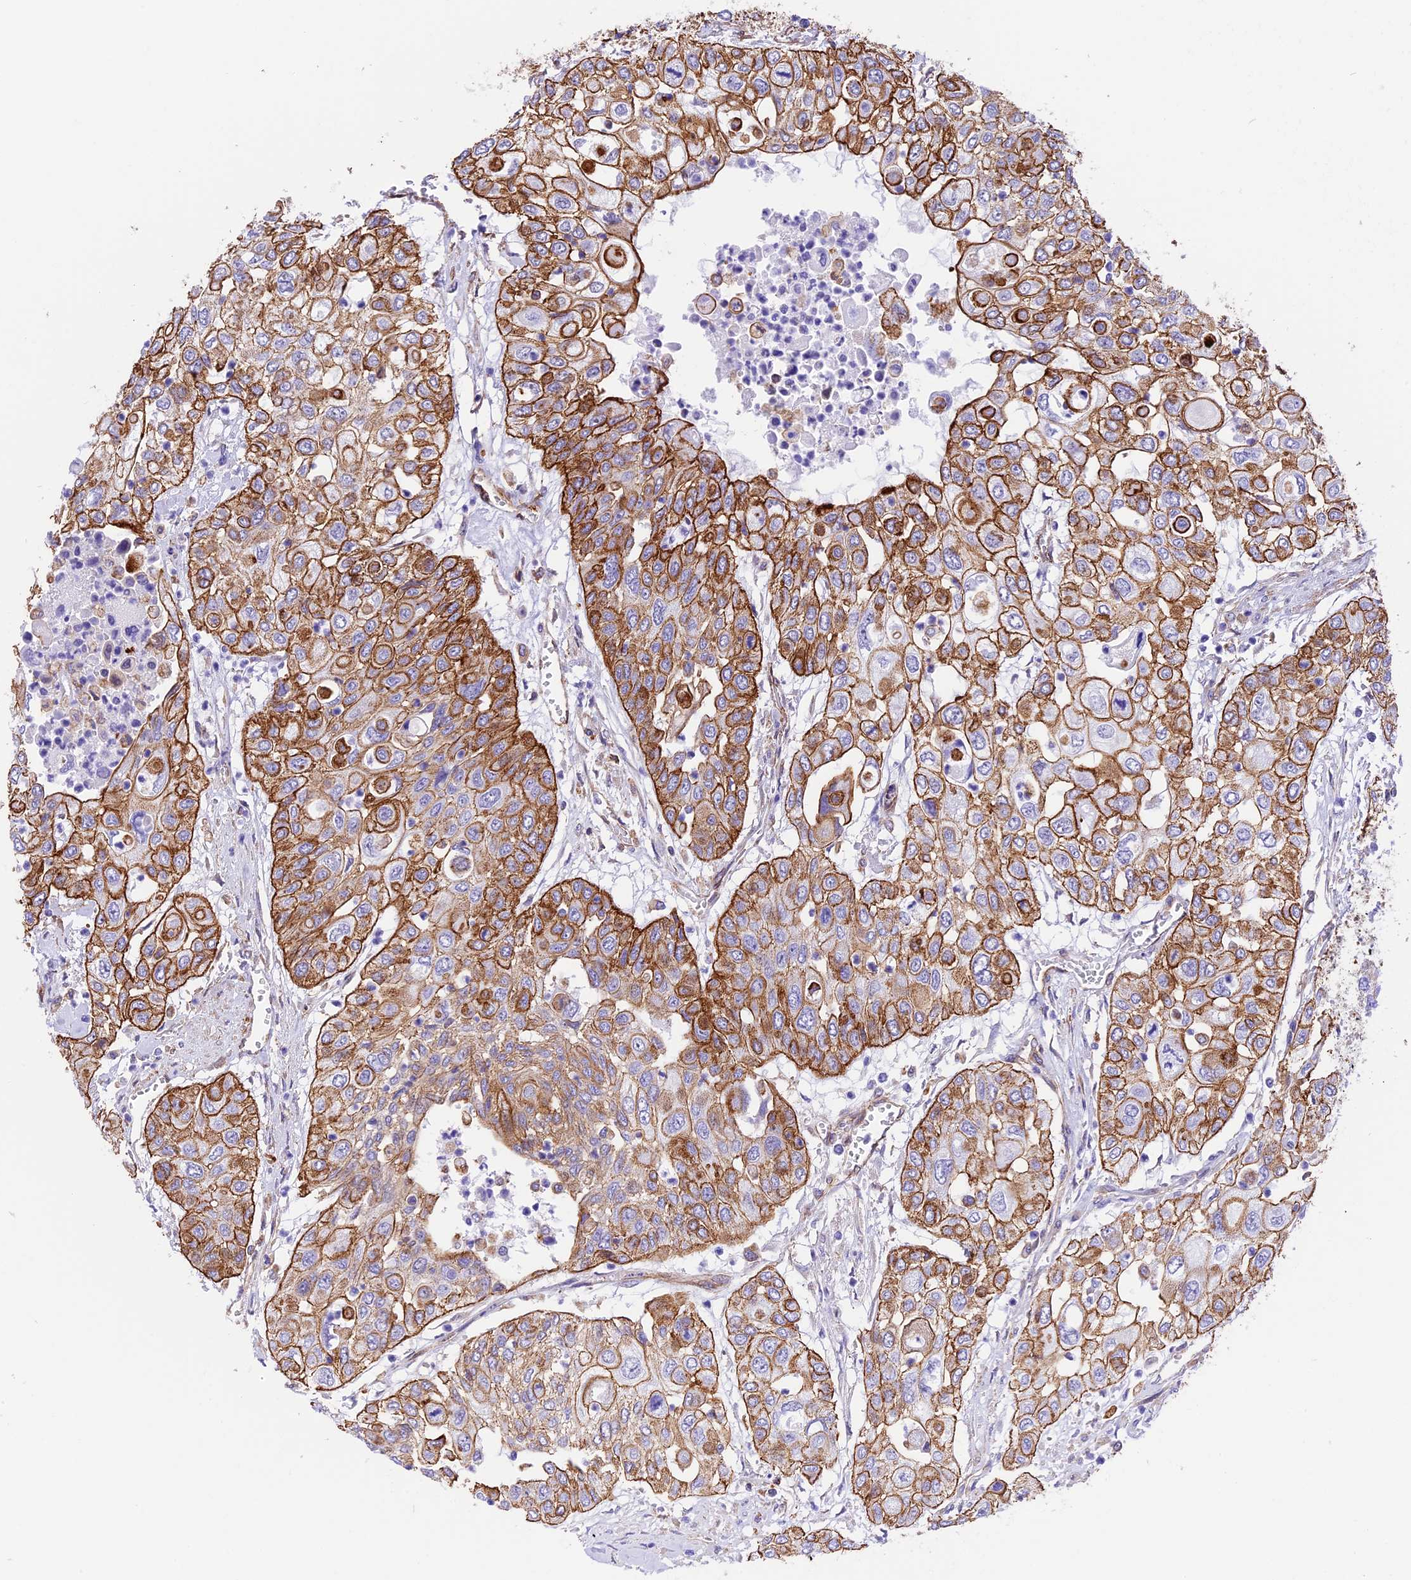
{"staining": {"intensity": "moderate", "quantity": ">75%", "location": "cytoplasmic/membranous"}, "tissue": "urothelial cancer", "cell_type": "Tumor cells", "image_type": "cancer", "snomed": [{"axis": "morphology", "description": "Urothelial carcinoma, High grade"}, {"axis": "topography", "description": "Urinary bladder"}], "caption": "DAB immunohistochemical staining of high-grade urothelial carcinoma demonstrates moderate cytoplasmic/membranous protein staining in about >75% of tumor cells.", "gene": "R3HDM4", "patient": {"sex": "female", "age": 79}}